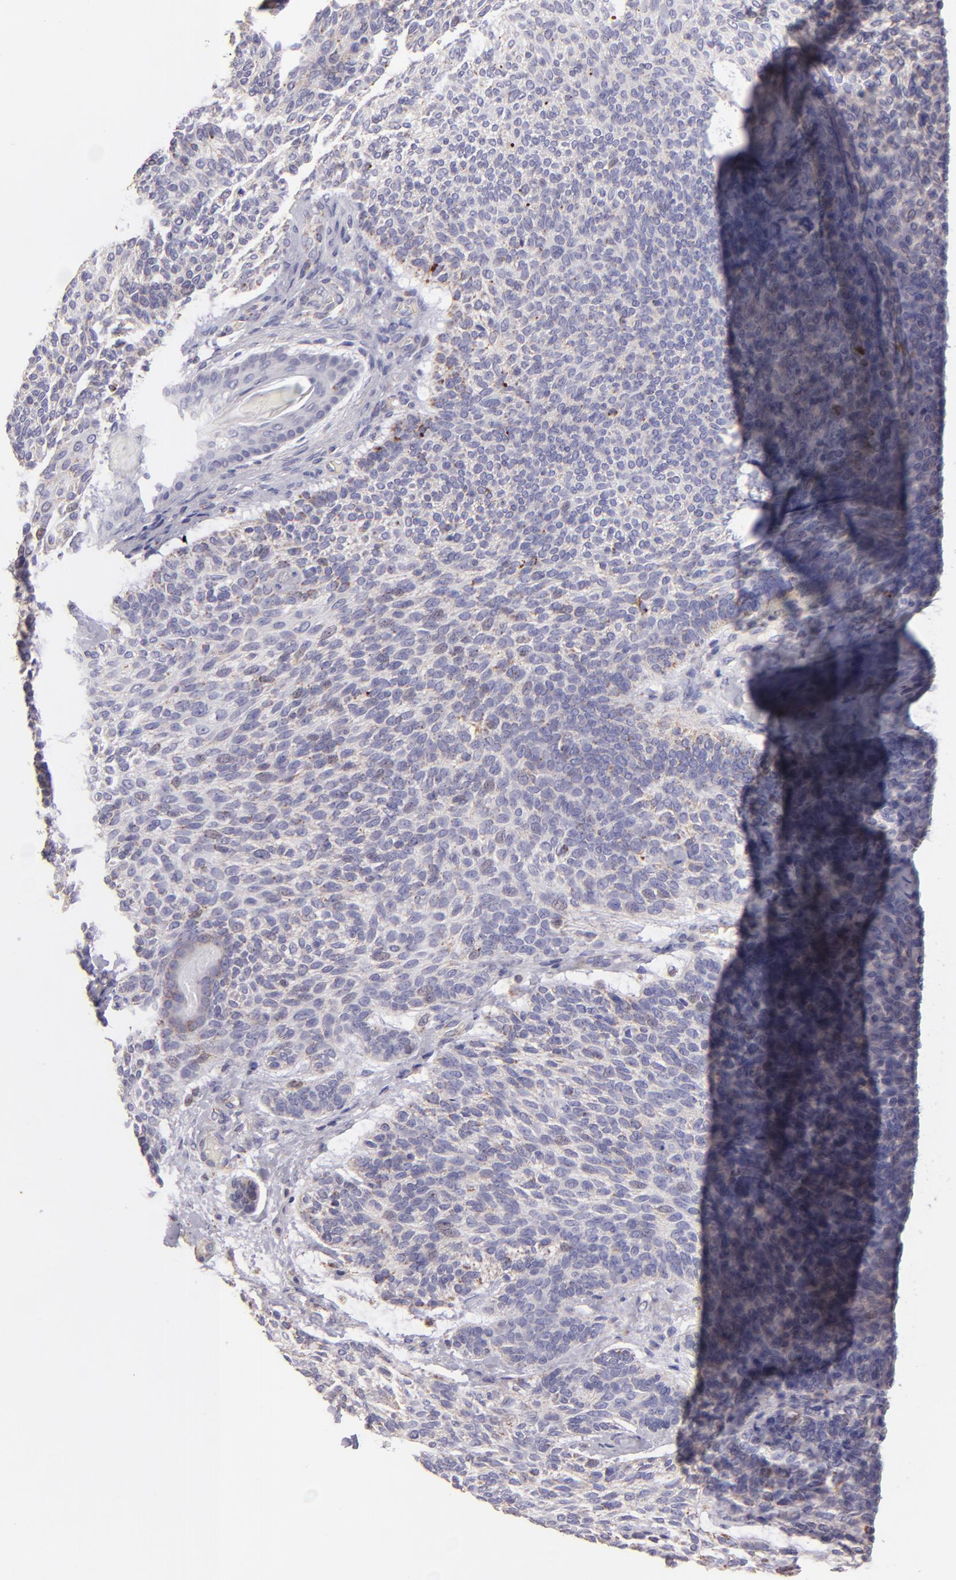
{"staining": {"intensity": "weak", "quantity": "<25%", "location": "cytoplasmic/membranous"}, "tissue": "skin cancer", "cell_type": "Tumor cells", "image_type": "cancer", "snomed": [{"axis": "morphology", "description": "Normal tissue, NOS"}, {"axis": "morphology", "description": "Basal cell carcinoma"}, {"axis": "topography", "description": "Skin"}], "caption": "Tumor cells are negative for protein expression in human basal cell carcinoma (skin).", "gene": "HSPD1", "patient": {"sex": "female", "age": 70}}